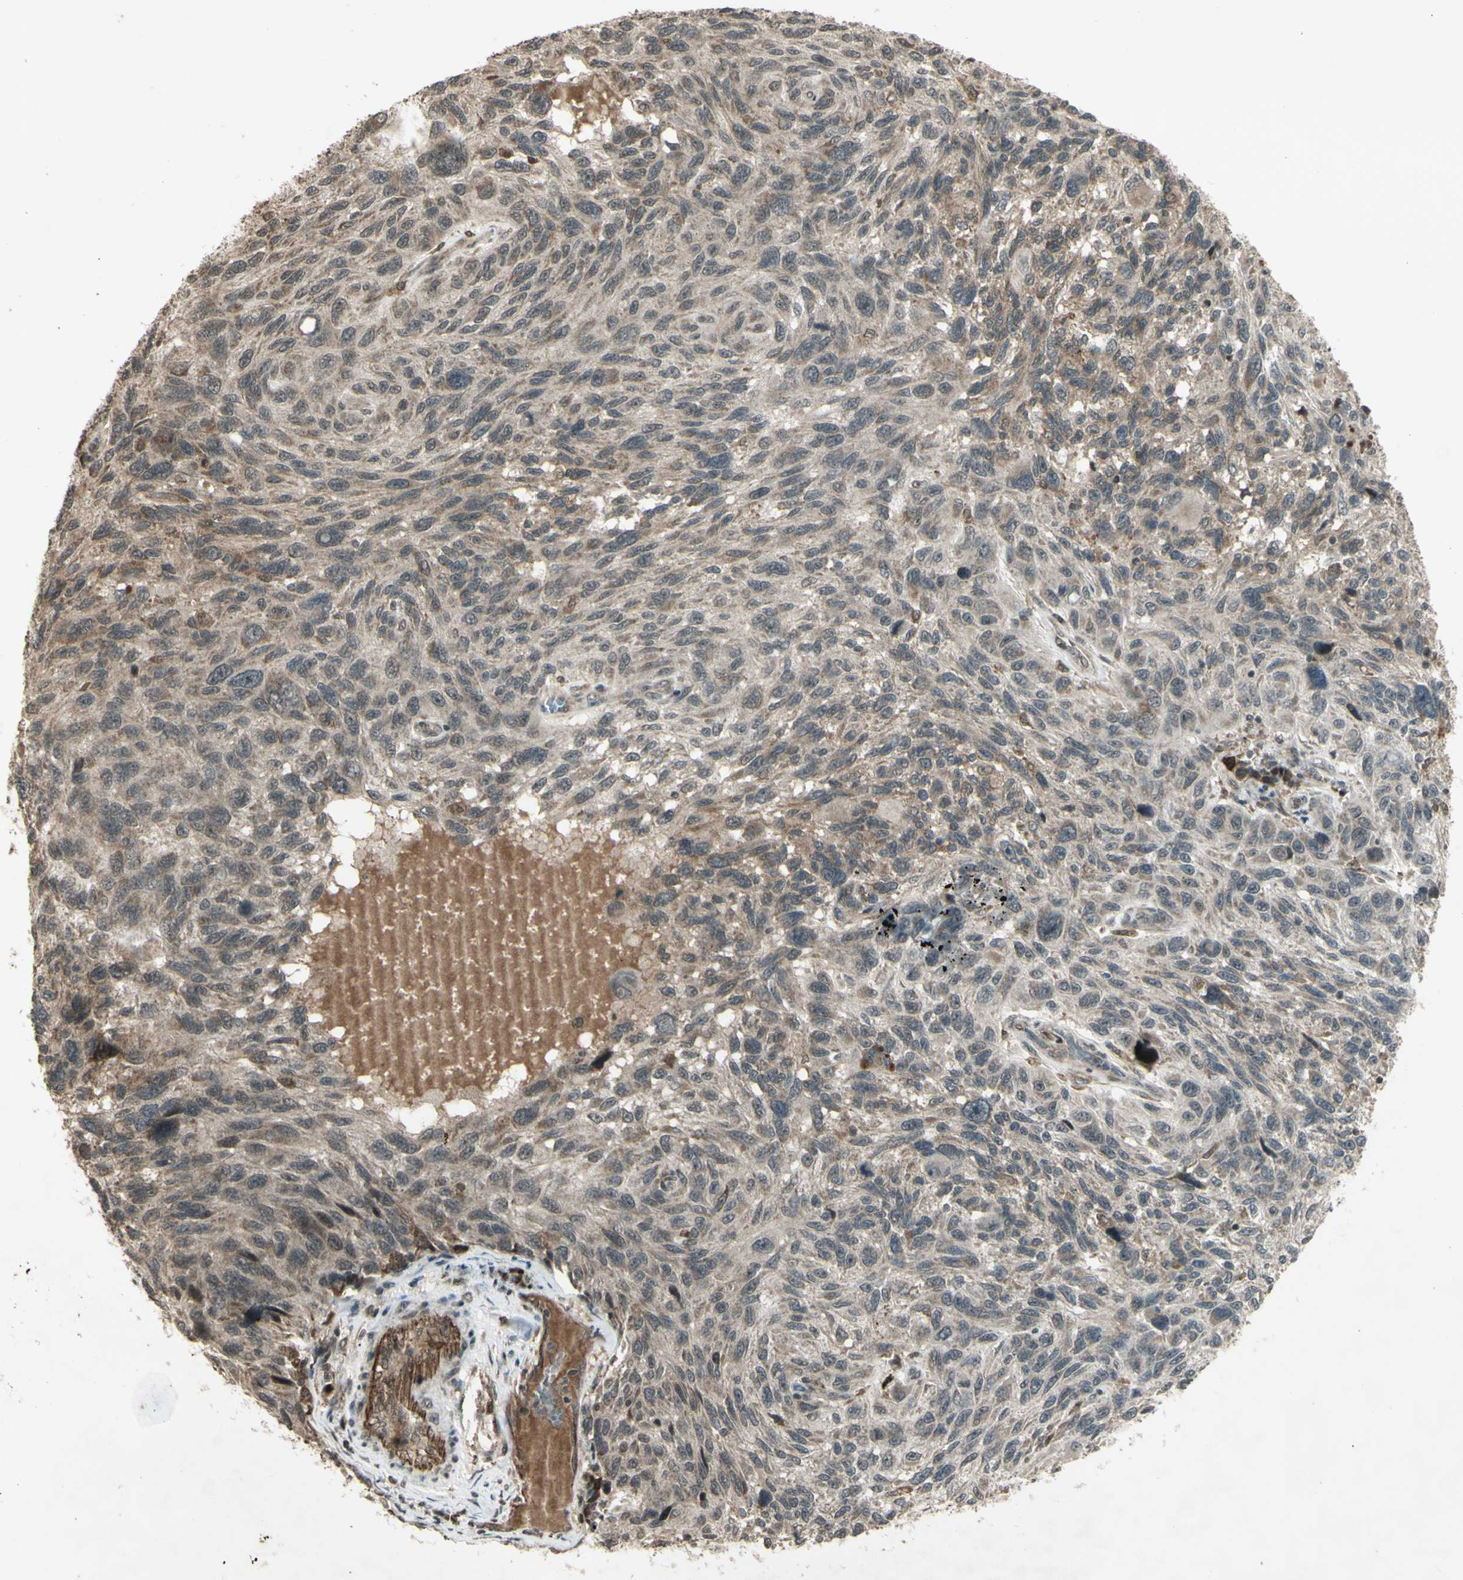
{"staining": {"intensity": "weak", "quantity": "25%-75%", "location": "cytoplasmic/membranous"}, "tissue": "melanoma", "cell_type": "Tumor cells", "image_type": "cancer", "snomed": [{"axis": "morphology", "description": "Malignant melanoma, NOS"}, {"axis": "topography", "description": "Skin"}], "caption": "Tumor cells display low levels of weak cytoplasmic/membranous staining in approximately 25%-75% of cells in malignant melanoma.", "gene": "BLNK", "patient": {"sex": "male", "age": 53}}